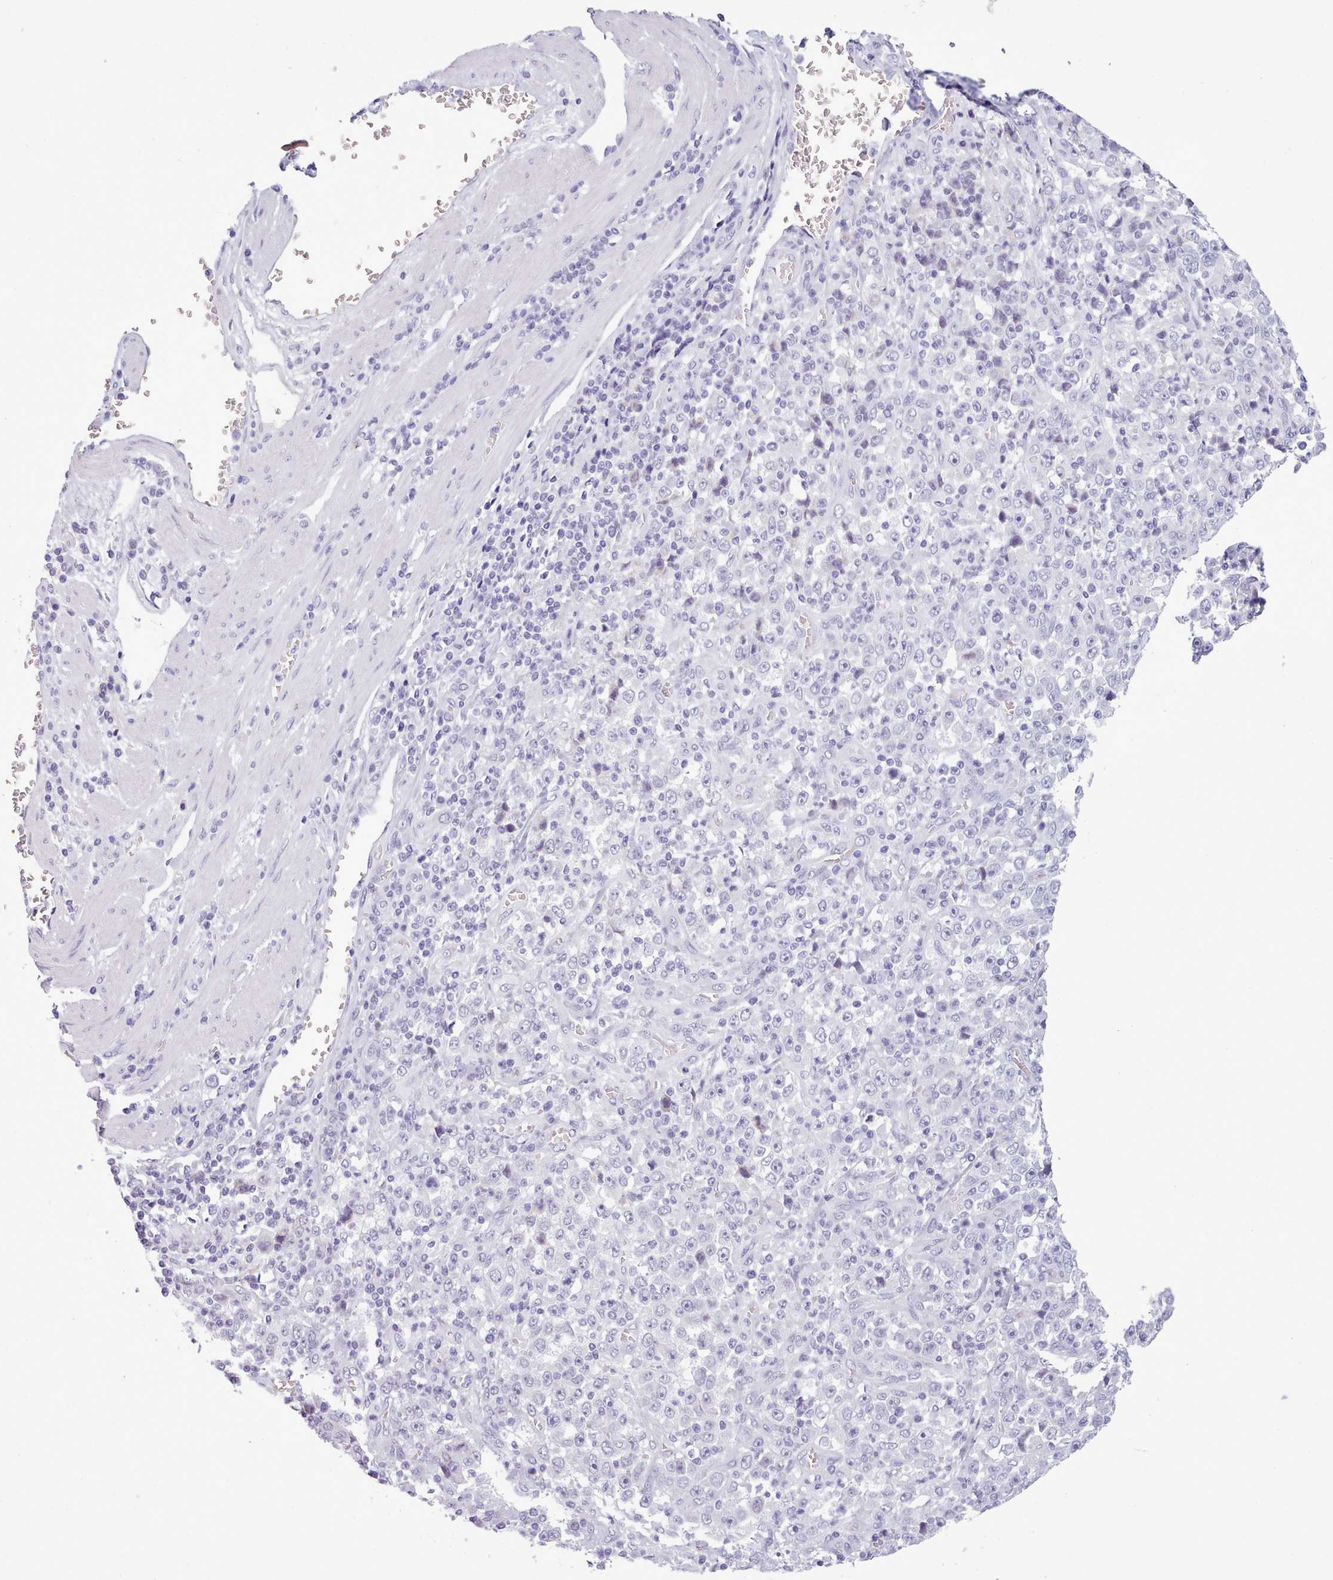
{"staining": {"intensity": "negative", "quantity": "none", "location": "none"}, "tissue": "stomach cancer", "cell_type": "Tumor cells", "image_type": "cancer", "snomed": [{"axis": "morphology", "description": "Normal tissue, NOS"}, {"axis": "morphology", "description": "Adenocarcinoma, NOS"}, {"axis": "topography", "description": "Stomach, upper"}, {"axis": "topography", "description": "Stomach"}], "caption": "Stomach cancer was stained to show a protein in brown. There is no significant positivity in tumor cells. (DAB (3,3'-diaminobenzidine) immunohistochemistry visualized using brightfield microscopy, high magnification).", "gene": "FBXO48", "patient": {"sex": "male", "age": 59}}